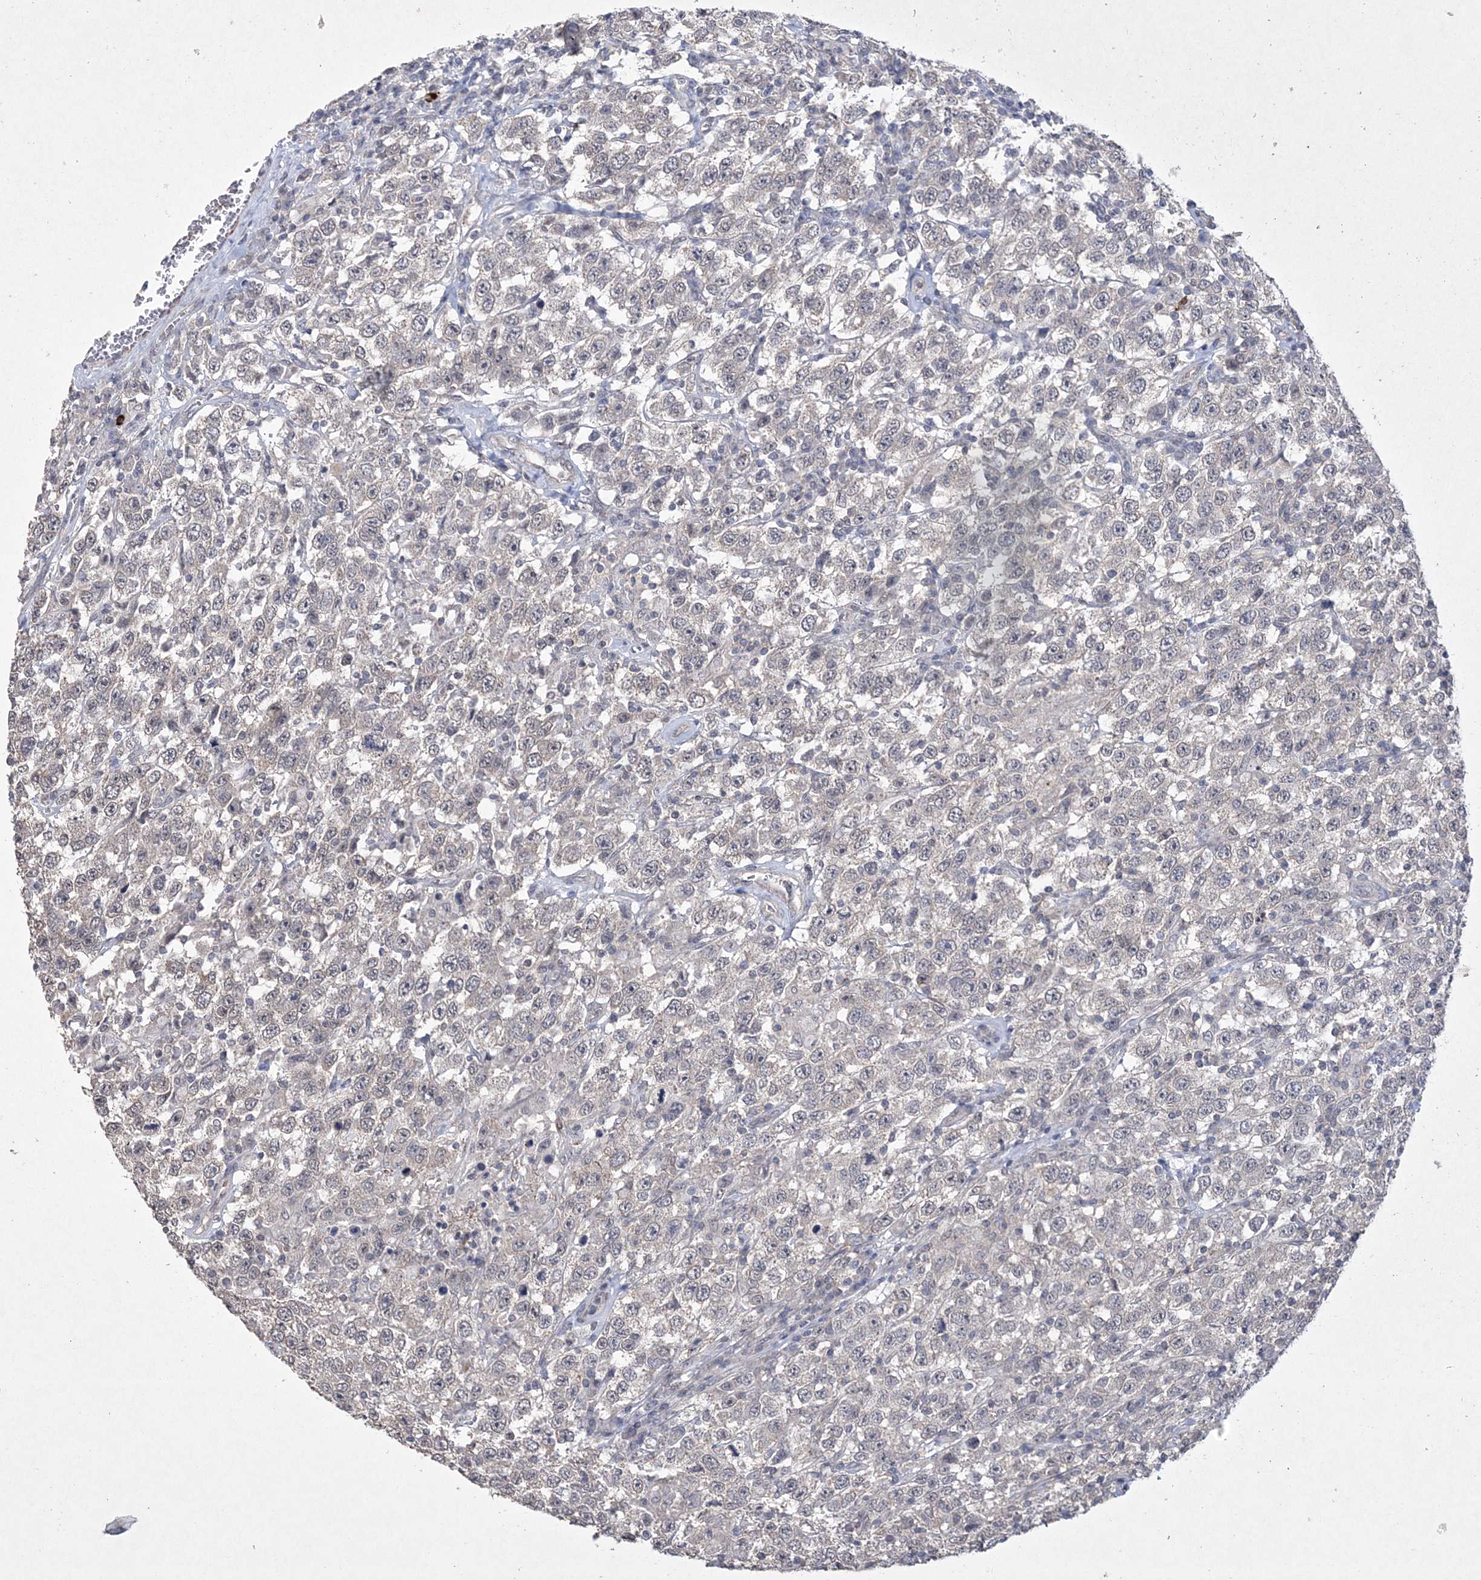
{"staining": {"intensity": "negative", "quantity": "none", "location": "none"}, "tissue": "testis cancer", "cell_type": "Tumor cells", "image_type": "cancer", "snomed": [{"axis": "morphology", "description": "Seminoma, NOS"}, {"axis": "topography", "description": "Testis"}], "caption": "A photomicrograph of testis seminoma stained for a protein reveals no brown staining in tumor cells.", "gene": "DPCD", "patient": {"sex": "male", "age": 41}}